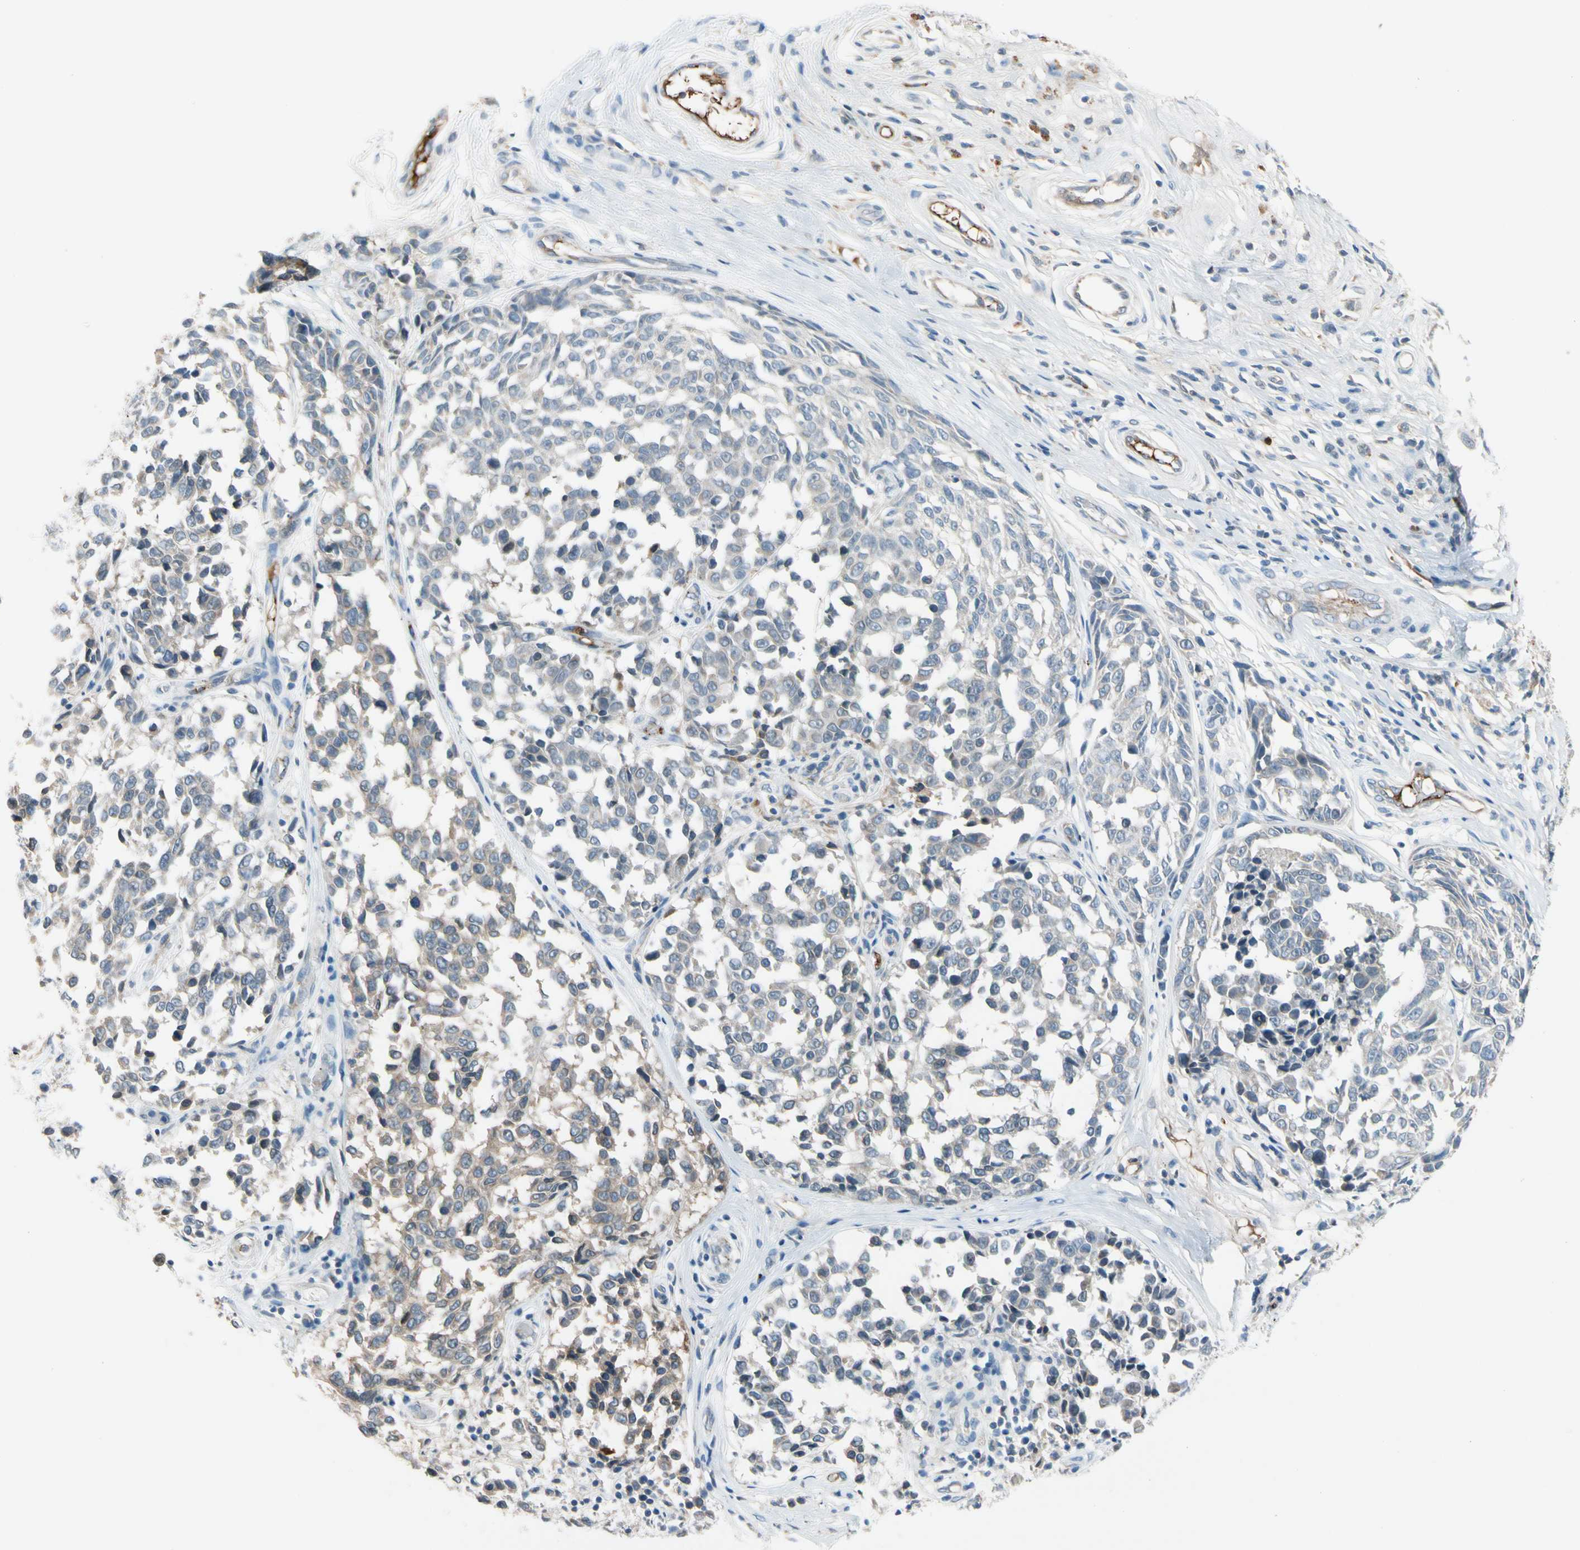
{"staining": {"intensity": "weak", "quantity": "<25%", "location": "cytoplasmic/membranous"}, "tissue": "melanoma", "cell_type": "Tumor cells", "image_type": "cancer", "snomed": [{"axis": "morphology", "description": "Malignant melanoma, NOS"}, {"axis": "topography", "description": "Skin"}], "caption": "There is no significant staining in tumor cells of malignant melanoma.", "gene": "CNDP1", "patient": {"sex": "female", "age": 64}}